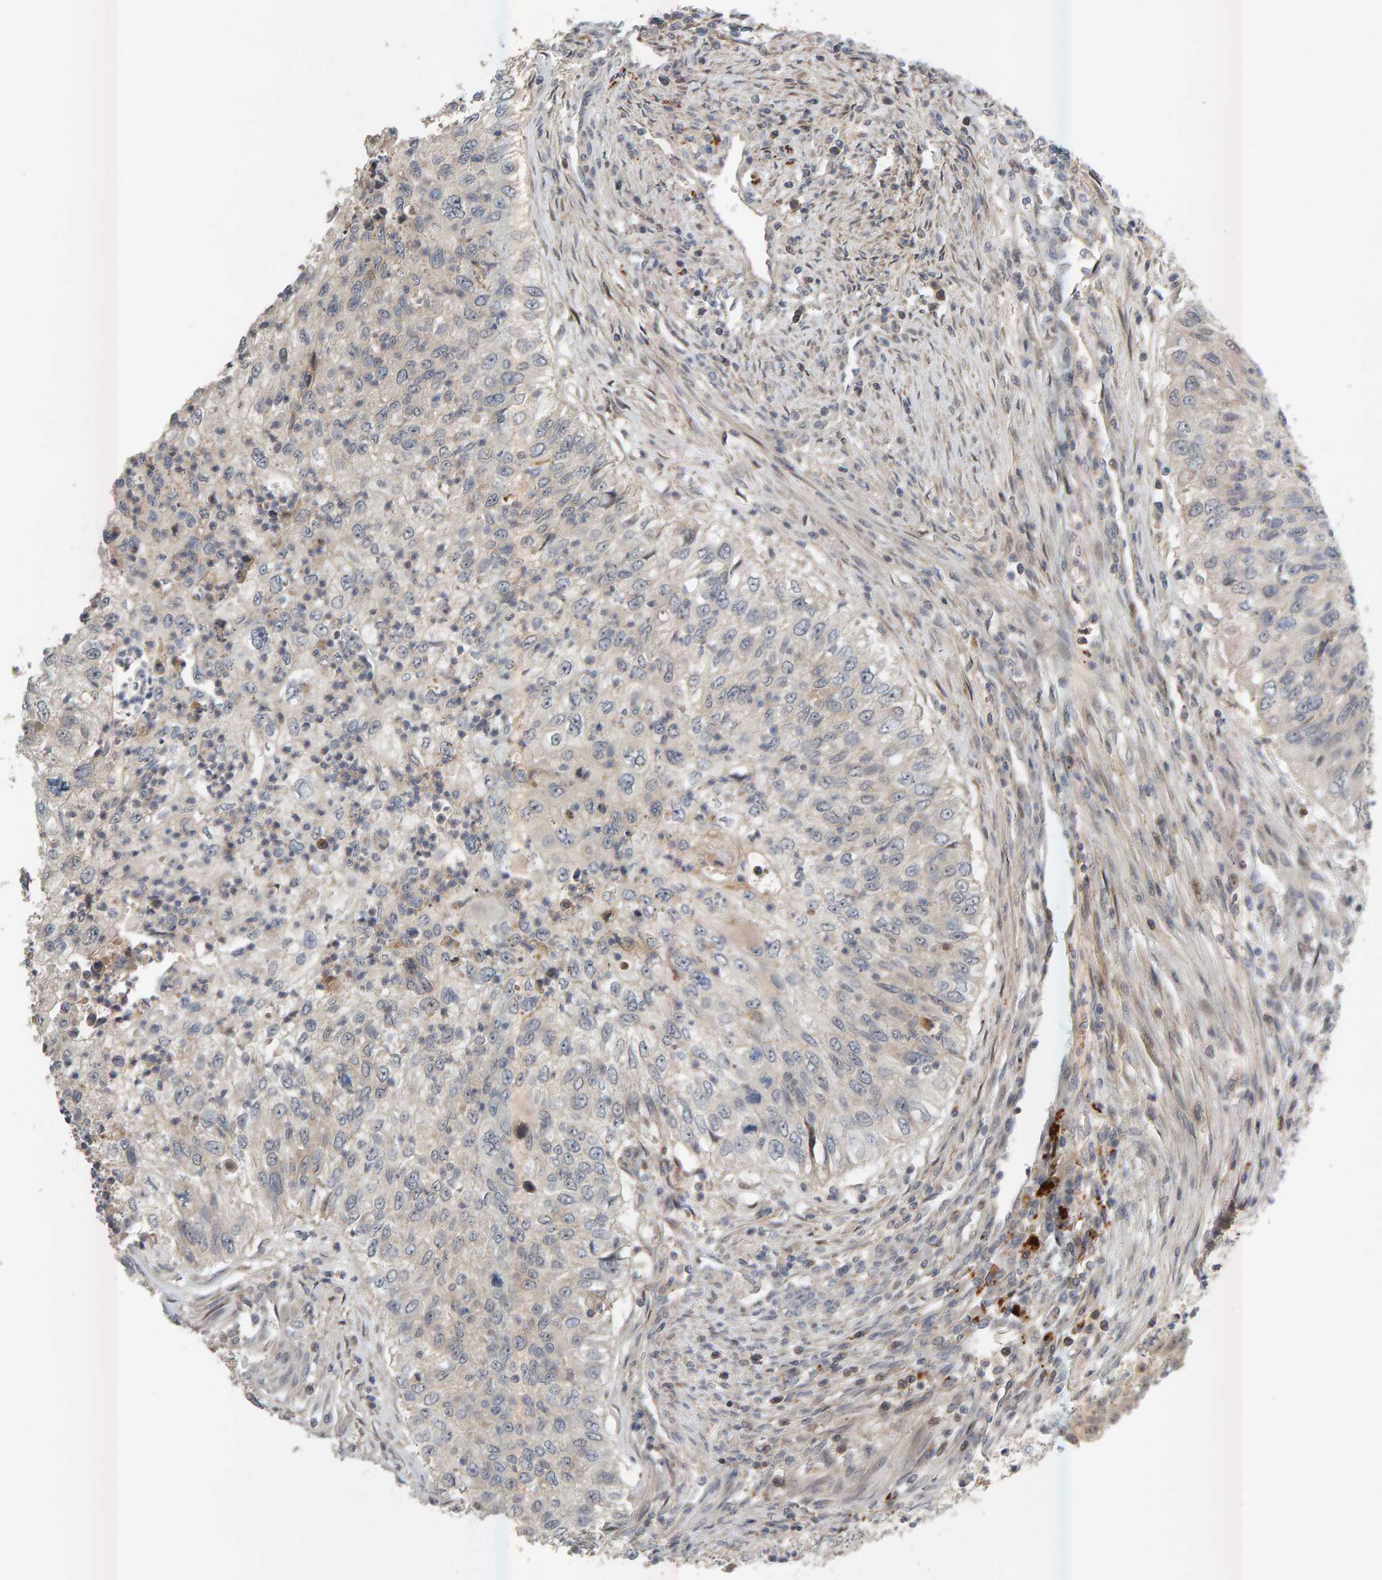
{"staining": {"intensity": "negative", "quantity": "none", "location": "none"}, "tissue": "urothelial cancer", "cell_type": "Tumor cells", "image_type": "cancer", "snomed": [{"axis": "morphology", "description": "Urothelial carcinoma, High grade"}, {"axis": "topography", "description": "Urinary bladder"}], "caption": "Immunohistochemical staining of human urothelial carcinoma (high-grade) shows no significant staining in tumor cells.", "gene": "ZNF160", "patient": {"sex": "female", "age": 60}}